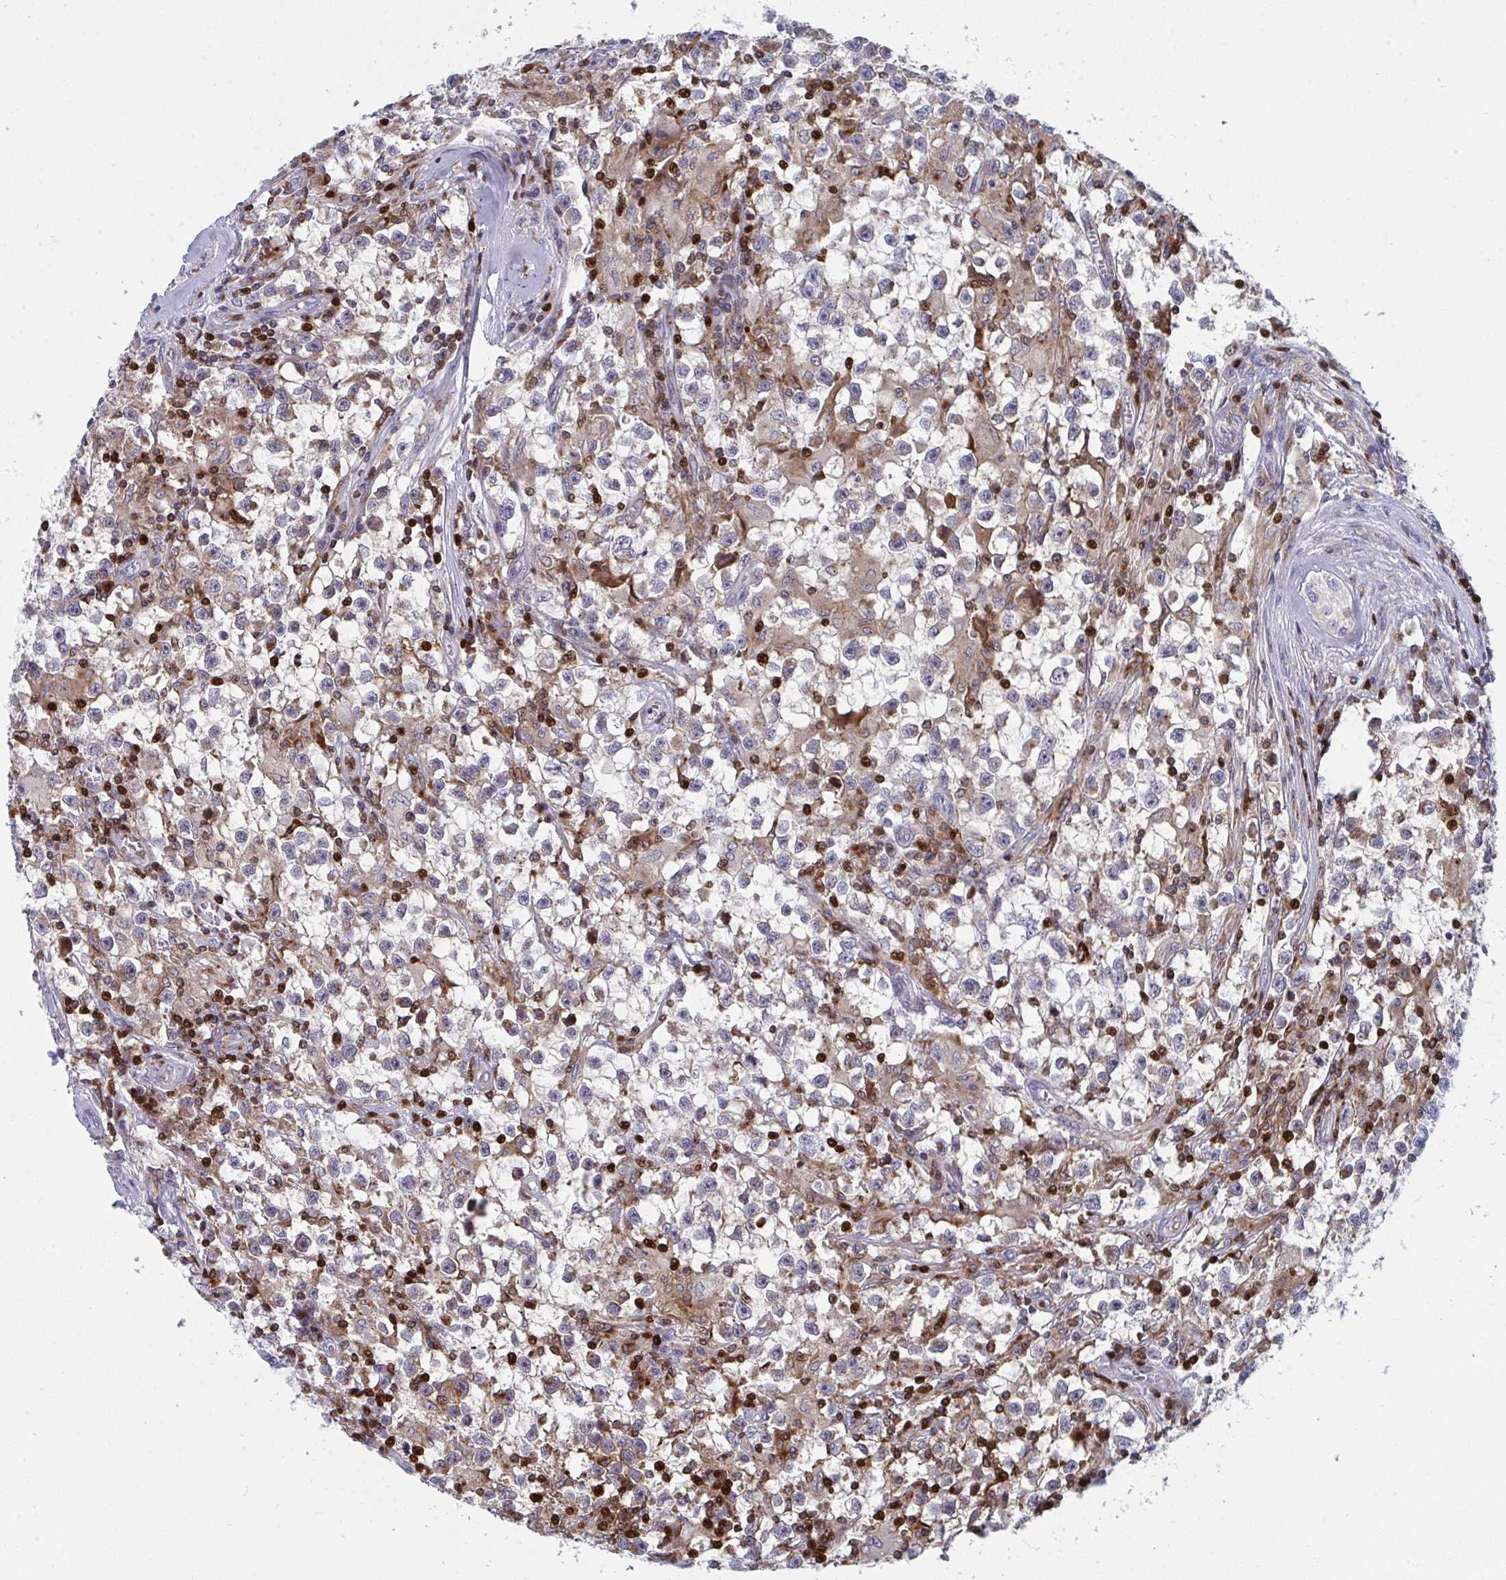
{"staining": {"intensity": "weak", "quantity": "<25%", "location": "cytoplasmic/membranous"}, "tissue": "testis cancer", "cell_type": "Tumor cells", "image_type": "cancer", "snomed": [{"axis": "morphology", "description": "Seminoma, NOS"}, {"axis": "topography", "description": "Testis"}], "caption": "Immunohistochemistry of testis cancer (seminoma) exhibits no expression in tumor cells.", "gene": "AOC2", "patient": {"sex": "male", "age": 31}}